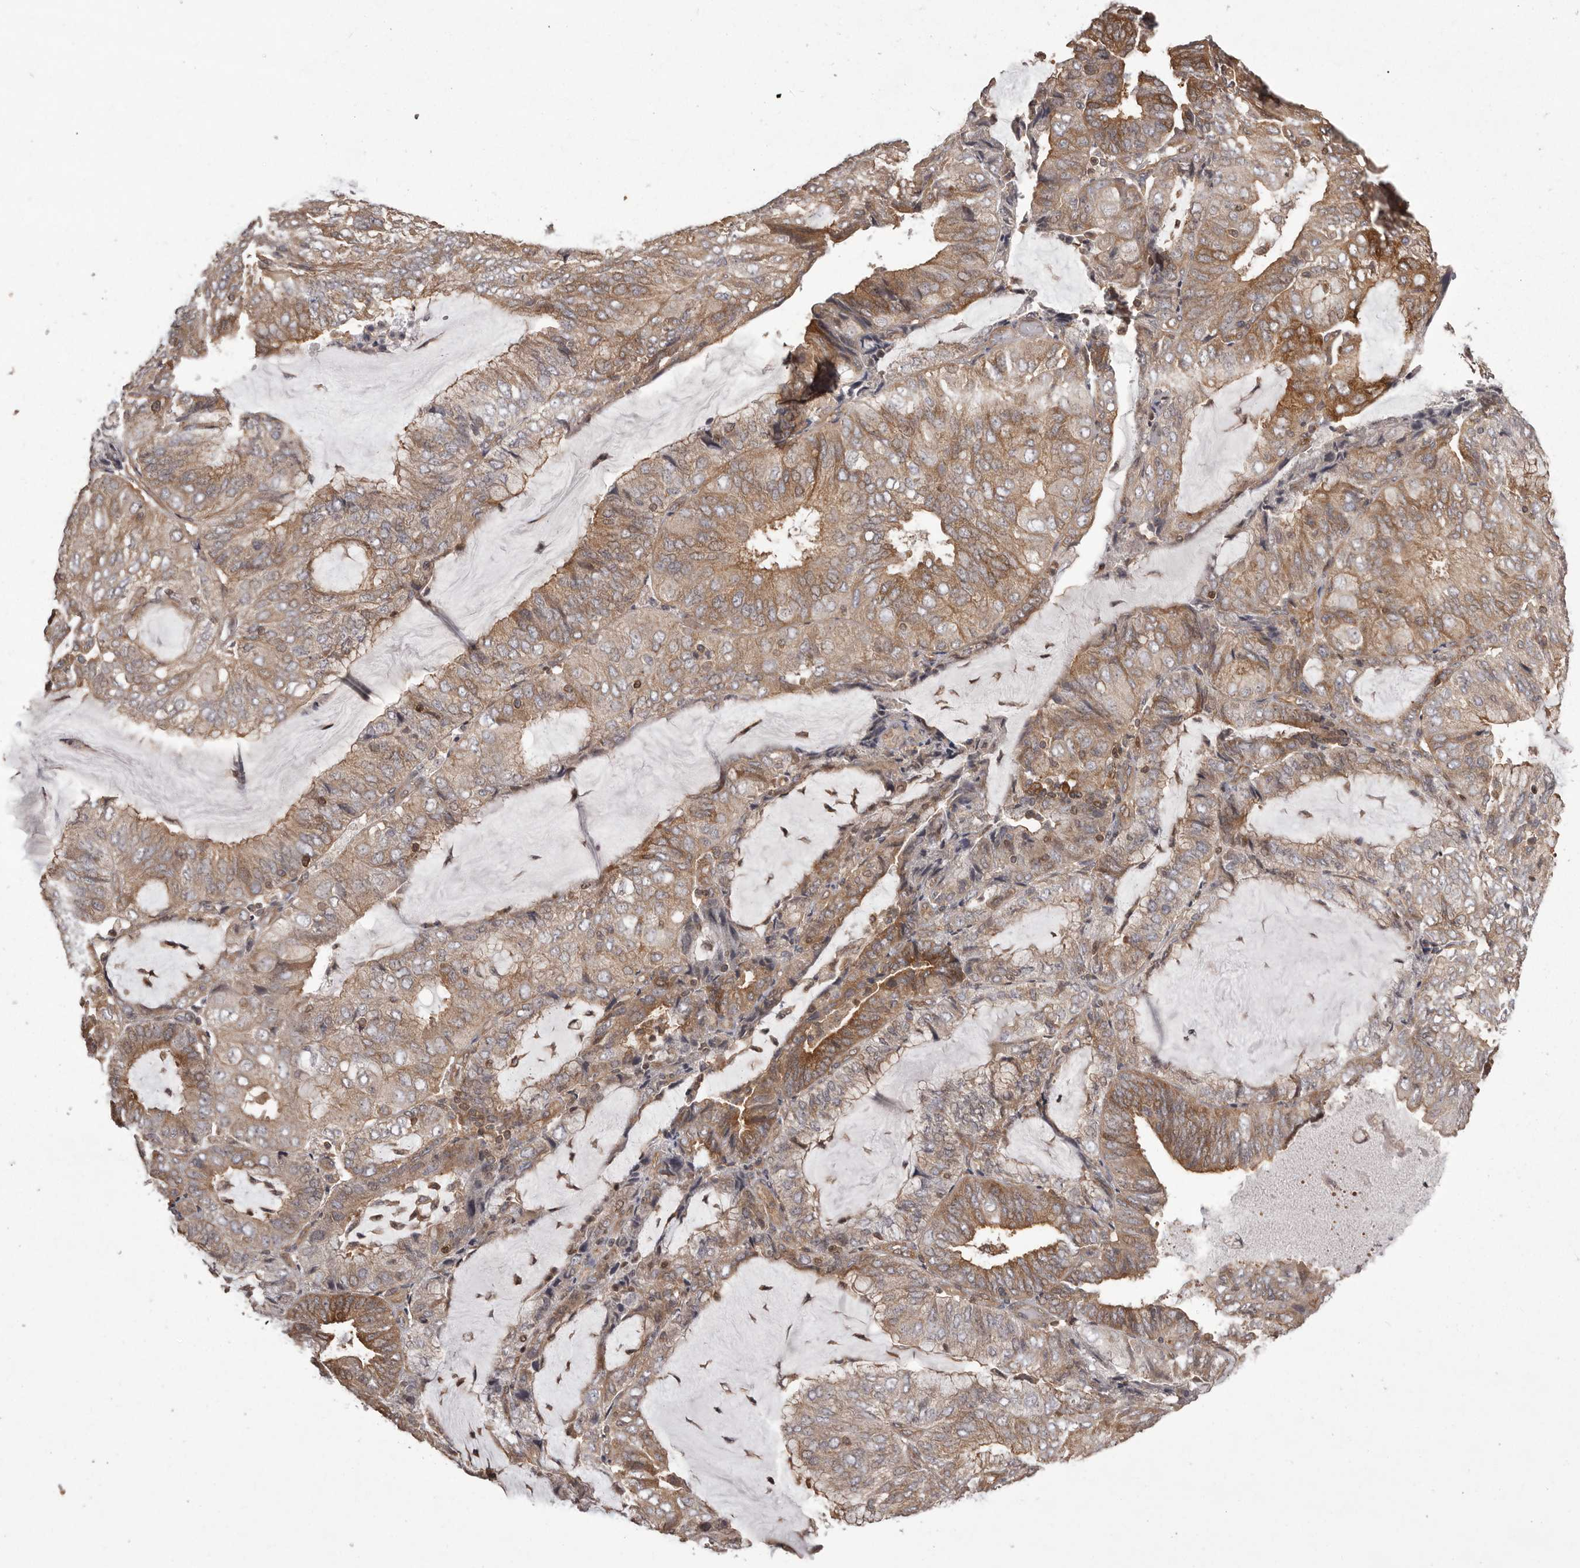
{"staining": {"intensity": "moderate", "quantity": ">75%", "location": "cytoplasmic/membranous"}, "tissue": "endometrial cancer", "cell_type": "Tumor cells", "image_type": "cancer", "snomed": [{"axis": "morphology", "description": "Adenocarcinoma, NOS"}, {"axis": "topography", "description": "Endometrium"}], "caption": "This histopathology image exhibits endometrial adenocarcinoma stained with IHC to label a protein in brown. The cytoplasmic/membranous of tumor cells show moderate positivity for the protein. Nuclei are counter-stained blue.", "gene": "NFKBIA", "patient": {"sex": "female", "age": 81}}